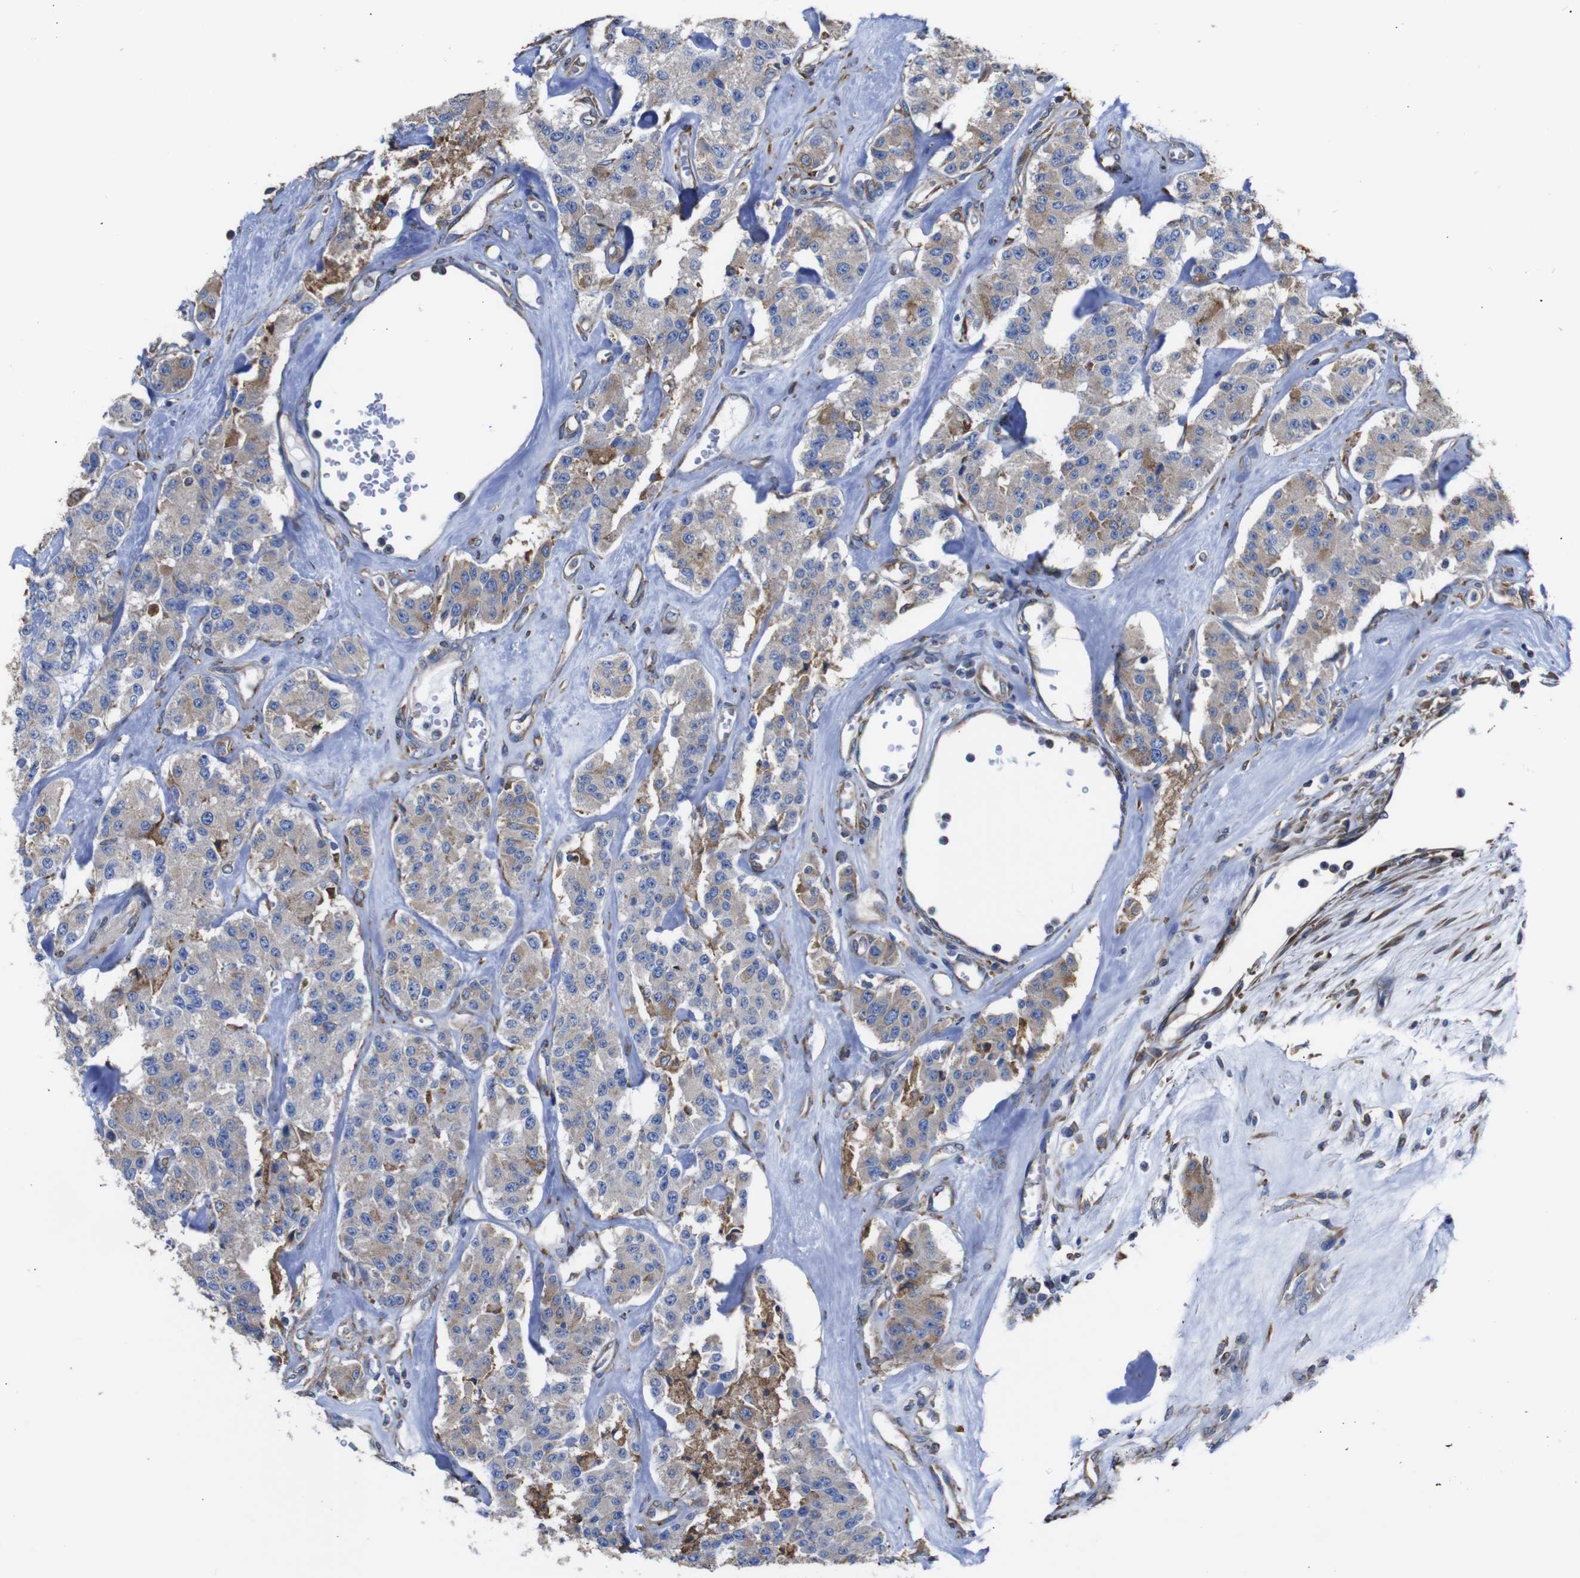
{"staining": {"intensity": "weak", "quantity": "25%-75%", "location": "cytoplasmic/membranous"}, "tissue": "carcinoid", "cell_type": "Tumor cells", "image_type": "cancer", "snomed": [{"axis": "morphology", "description": "Carcinoid, malignant, NOS"}, {"axis": "topography", "description": "Pancreas"}], "caption": "Carcinoid stained with DAB immunohistochemistry demonstrates low levels of weak cytoplasmic/membranous positivity in approximately 25%-75% of tumor cells.", "gene": "PPIB", "patient": {"sex": "male", "age": 41}}